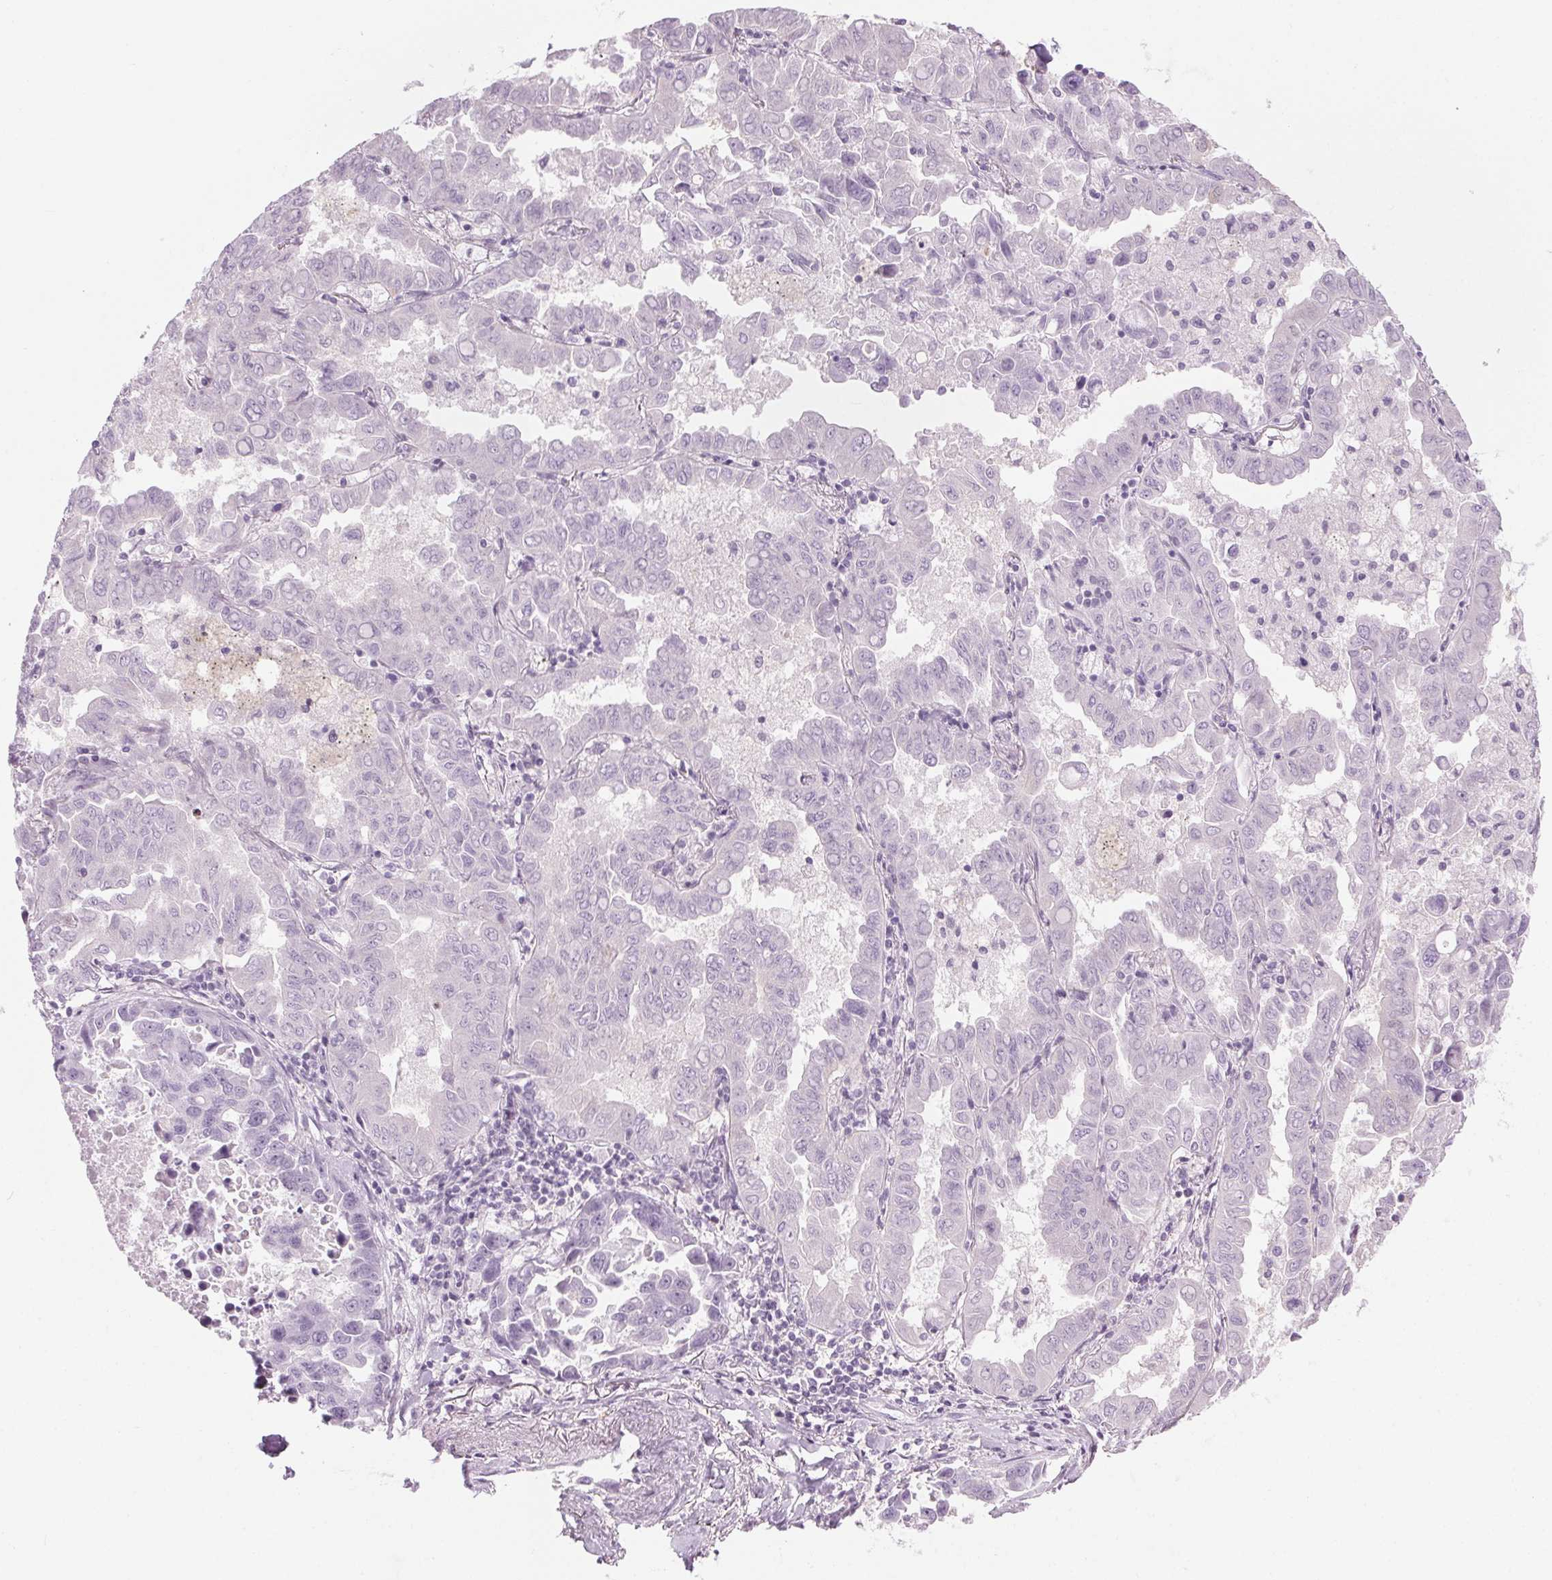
{"staining": {"intensity": "negative", "quantity": "none", "location": "none"}, "tissue": "lung cancer", "cell_type": "Tumor cells", "image_type": "cancer", "snomed": [{"axis": "morphology", "description": "Adenocarcinoma, NOS"}, {"axis": "topography", "description": "Lung"}], "caption": "Histopathology image shows no significant protein staining in tumor cells of adenocarcinoma (lung).", "gene": "SLC6A19", "patient": {"sex": "male", "age": 64}}